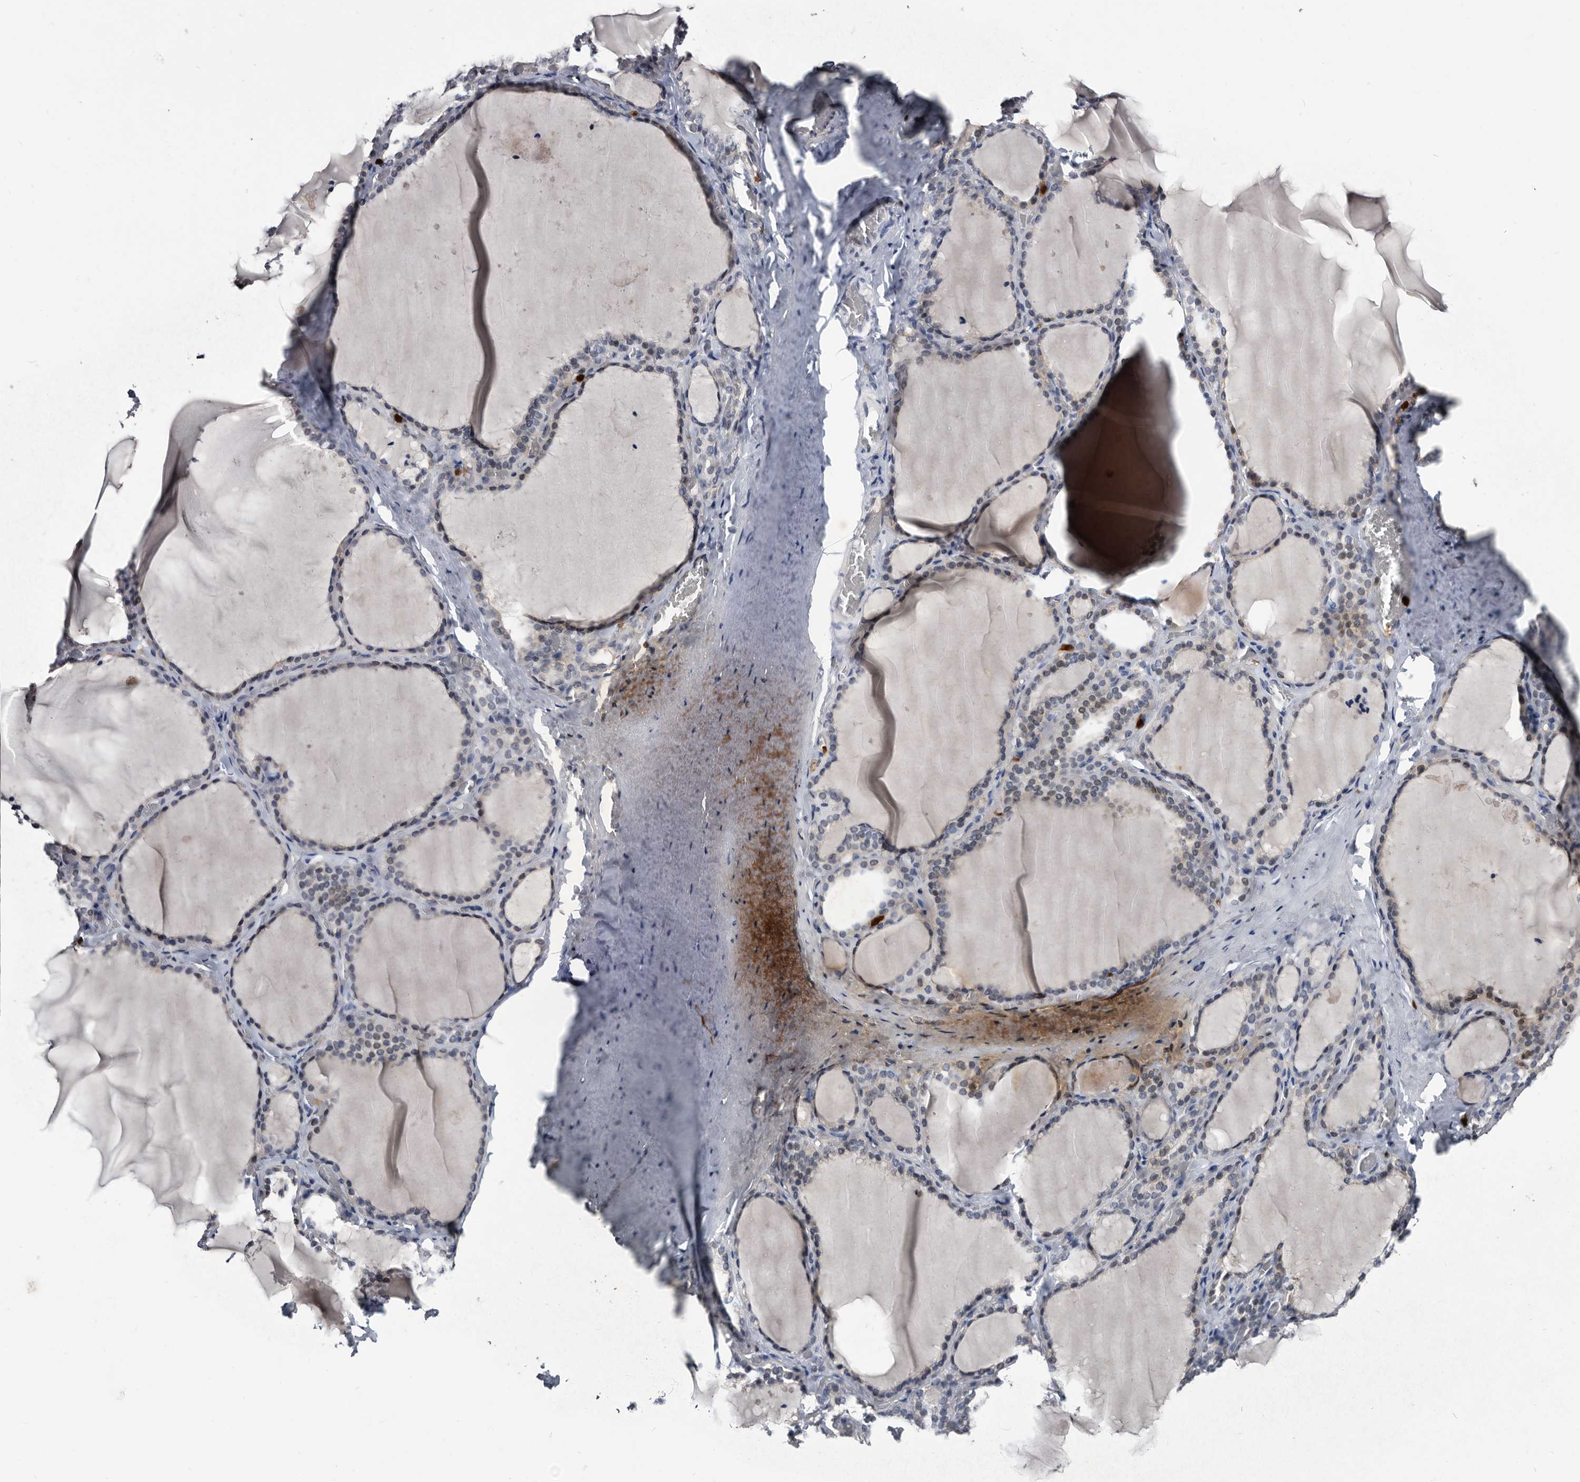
{"staining": {"intensity": "negative", "quantity": "none", "location": "none"}, "tissue": "thyroid gland", "cell_type": "Glandular cells", "image_type": "normal", "snomed": [{"axis": "morphology", "description": "Normal tissue, NOS"}, {"axis": "topography", "description": "Thyroid gland"}], "caption": "High magnification brightfield microscopy of benign thyroid gland stained with DAB (brown) and counterstained with hematoxylin (blue): glandular cells show no significant expression.", "gene": "SERPINB8", "patient": {"sex": "female", "age": 22}}